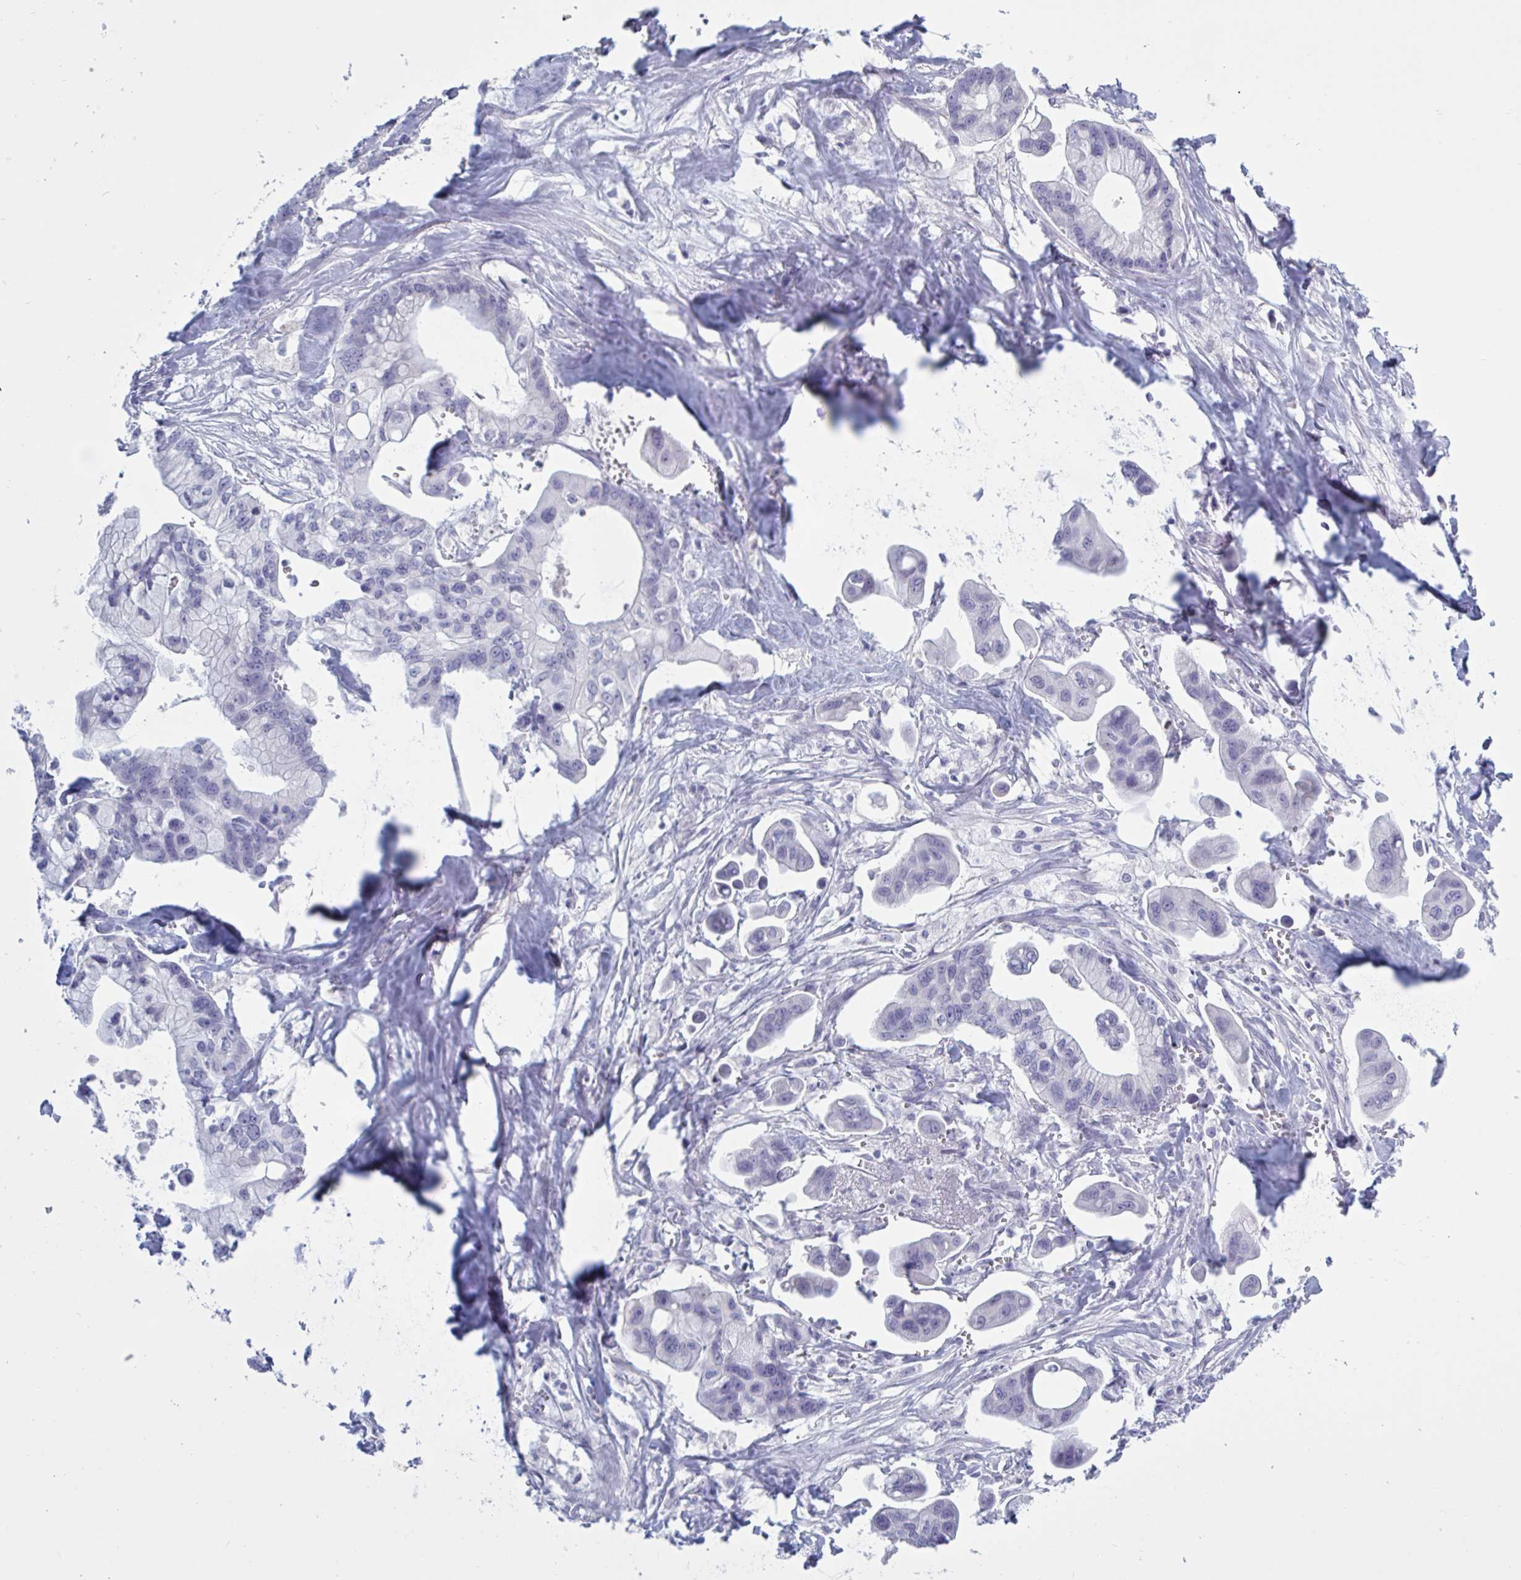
{"staining": {"intensity": "negative", "quantity": "none", "location": "none"}, "tissue": "pancreatic cancer", "cell_type": "Tumor cells", "image_type": "cancer", "snomed": [{"axis": "morphology", "description": "Adenocarcinoma, NOS"}, {"axis": "topography", "description": "Pancreas"}], "caption": "DAB immunohistochemical staining of human pancreatic cancer (adenocarcinoma) displays no significant positivity in tumor cells.", "gene": "NDUFC2", "patient": {"sex": "male", "age": 68}}